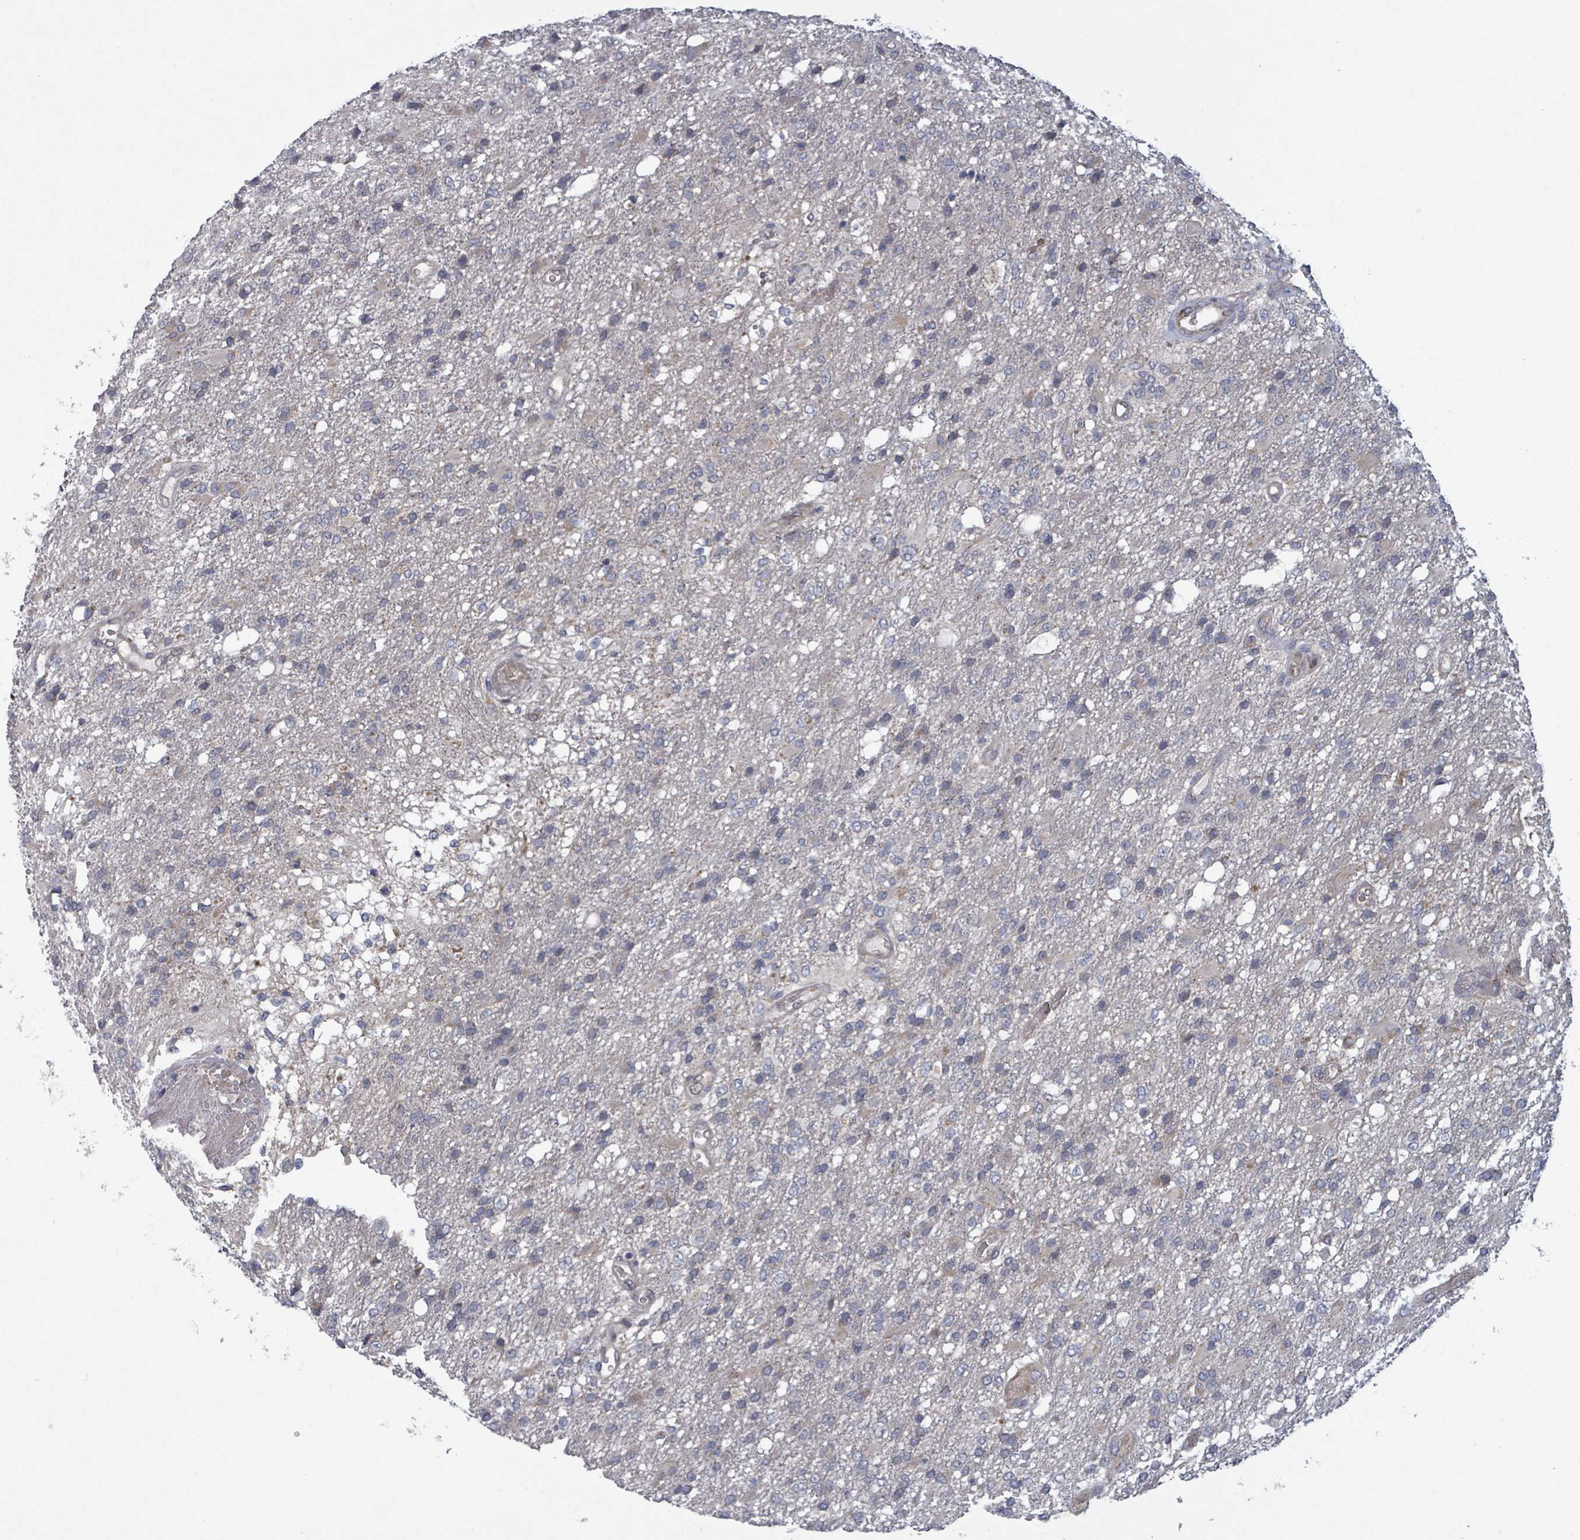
{"staining": {"intensity": "negative", "quantity": "none", "location": "none"}, "tissue": "glioma", "cell_type": "Tumor cells", "image_type": "cancer", "snomed": [{"axis": "morphology", "description": "Glioma, malignant, High grade"}, {"axis": "topography", "description": "Brain"}], "caption": "Tumor cells show no significant expression in glioma.", "gene": "FKBP1A", "patient": {"sex": "female", "age": 74}}